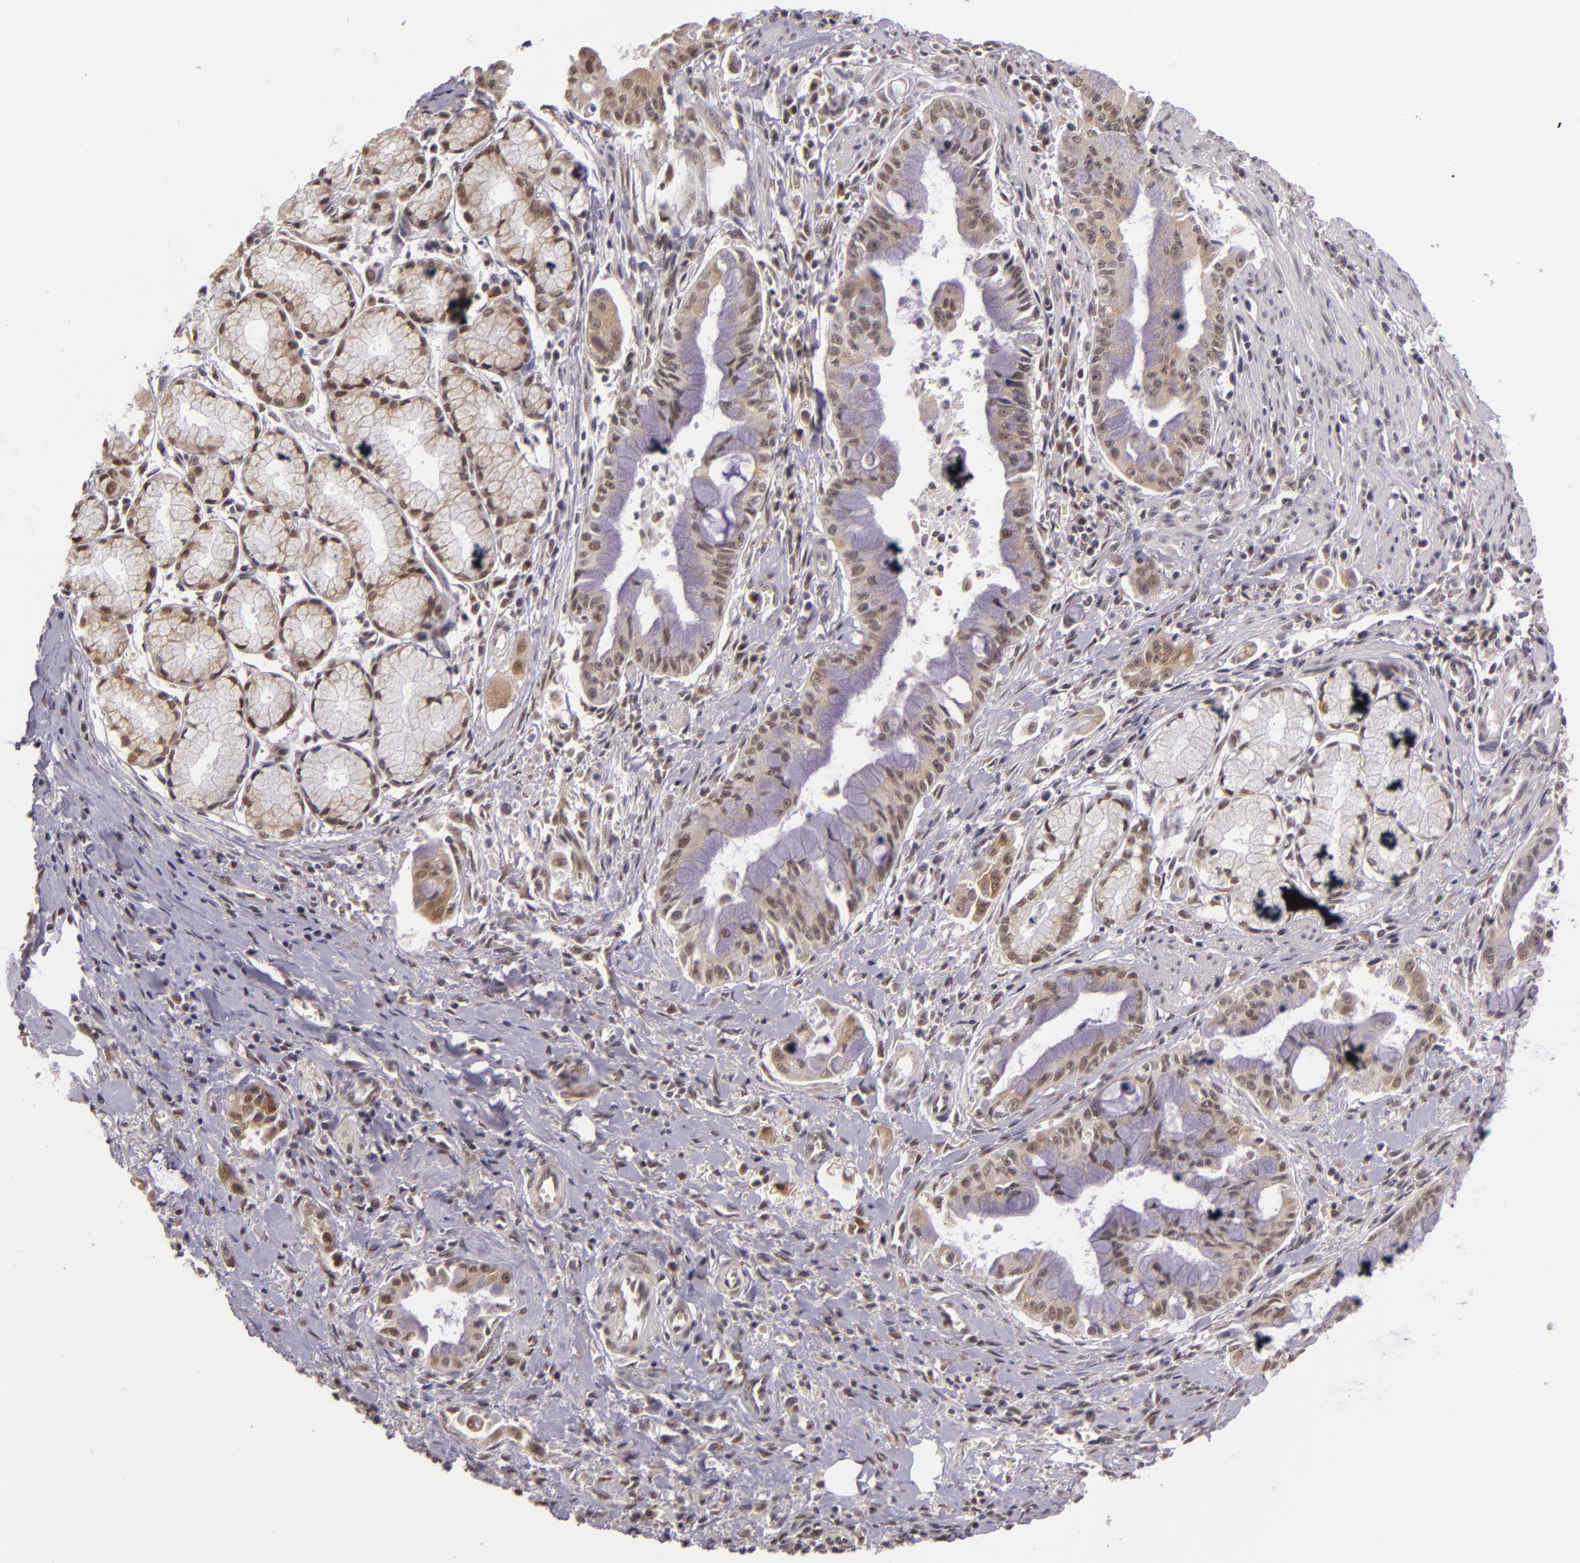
{"staining": {"intensity": "weak", "quantity": "25%-75%", "location": "cytoplasmic/membranous,nuclear"}, "tissue": "pancreatic cancer", "cell_type": "Tumor cells", "image_type": "cancer", "snomed": [{"axis": "morphology", "description": "Adenocarcinoma, NOS"}, {"axis": "topography", "description": "Pancreas"}], "caption": "Weak cytoplasmic/membranous and nuclear expression is identified in approximately 25%-75% of tumor cells in pancreatic cancer. The staining was performed using DAB to visualize the protein expression in brown, while the nuclei were stained in blue with hematoxylin (Magnification: 20x).", "gene": "ALX1", "patient": {"sex": "male", "age": 59}}